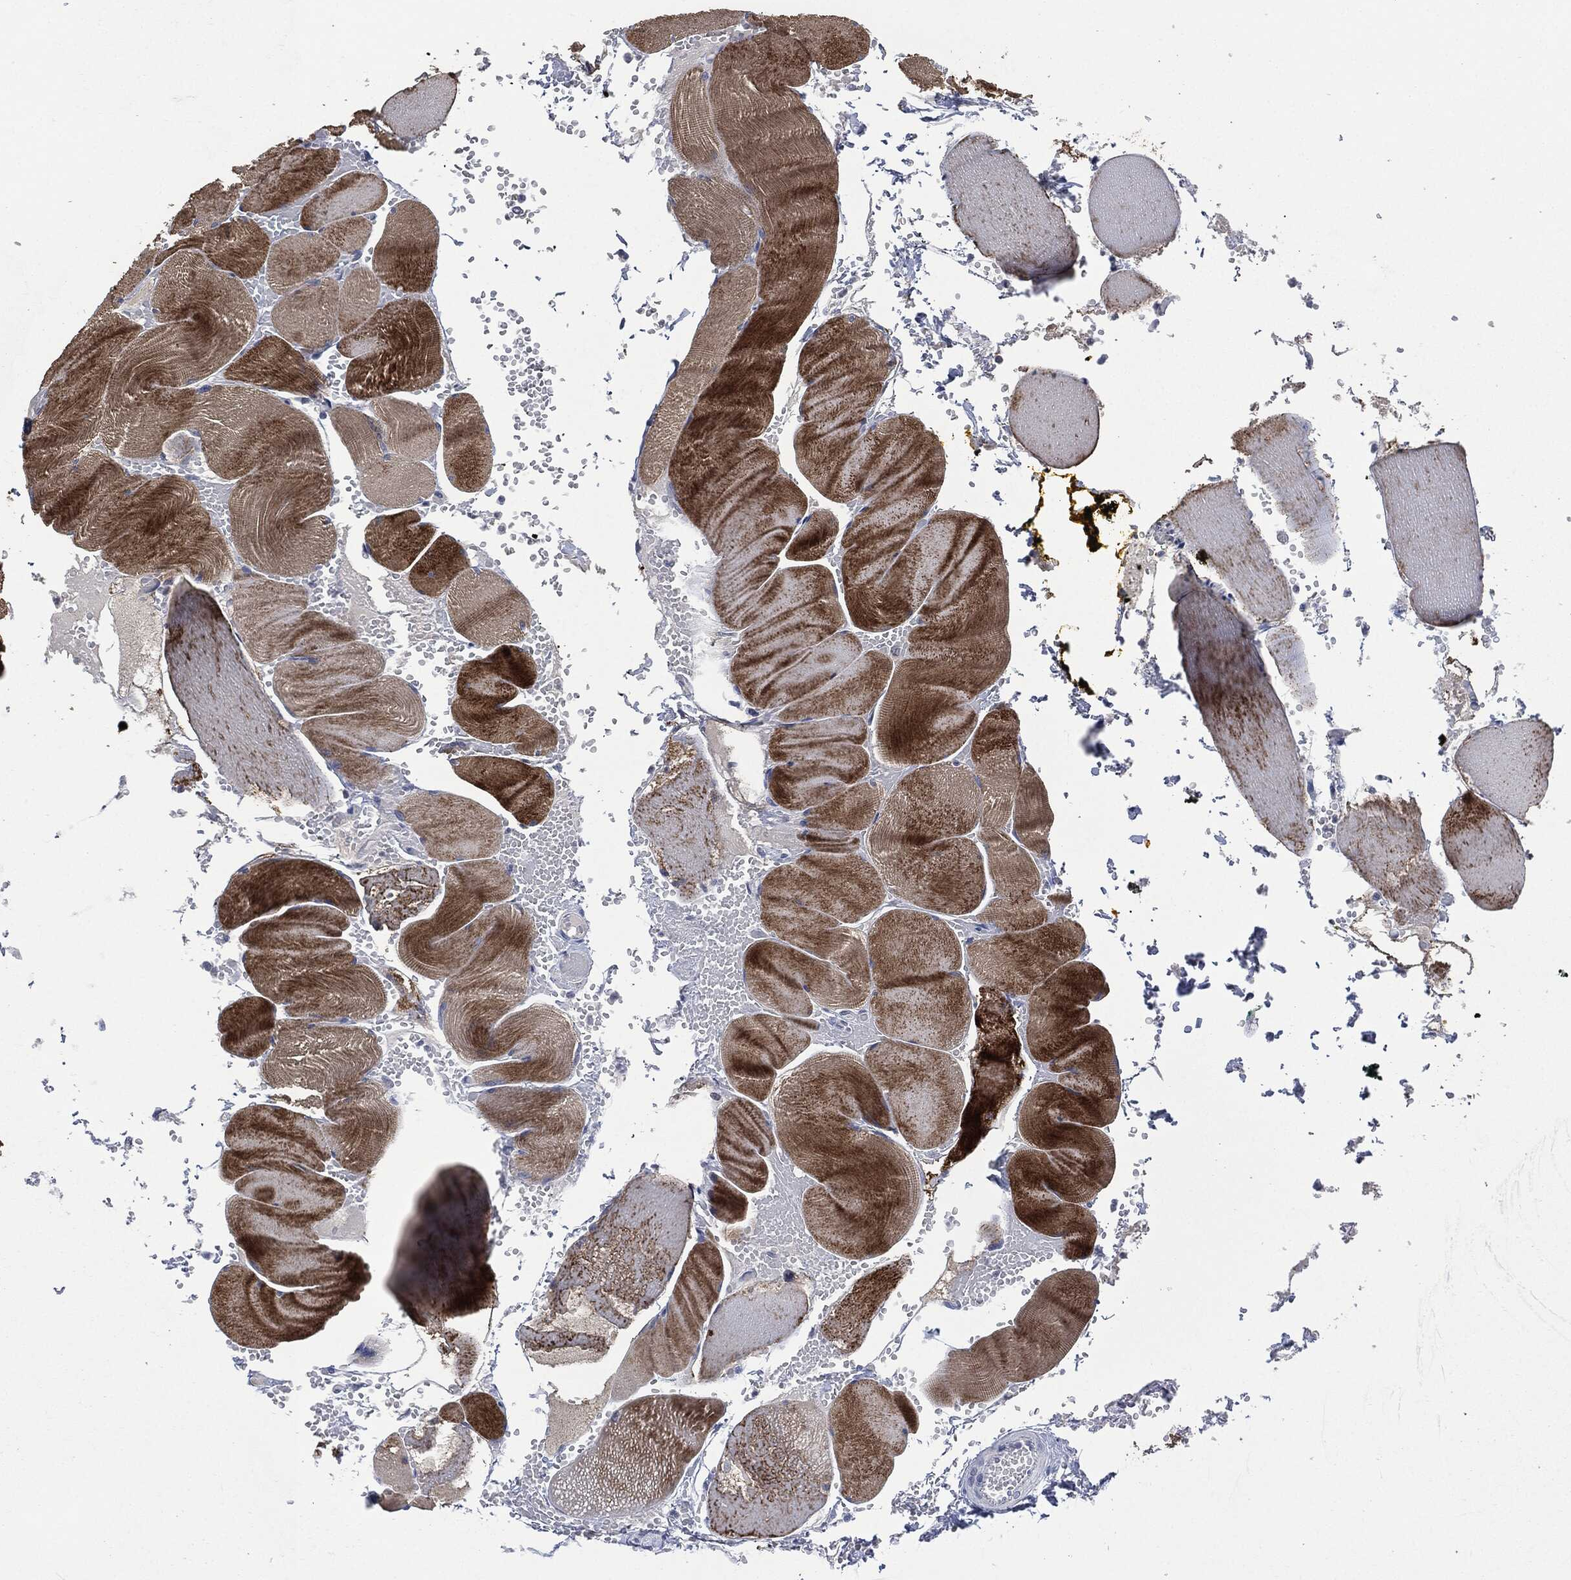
{"staining": {"intensity": "strong", "quantity": "25%-75%", "location": "cytoplasmic/membranous"}, "tissue": "skeletal muscle", "cell_type": "Myocytes", "image_type": "normal", "snomed": [{"axis": "morphology", "description": "Normal tissue, NOS"}, {"axis": "topography", "description": "Skeletal muscle"}], "caption": "High-magnification brightfield microscopy of benign skeletal muscle stained with DAB (3,3'-diaminobenzidine) (brown) and counterstained with hematoxylin (blue). myocytes exhibit strong cytoplasmic/membranous positivity is seen in about25%-75% of cells.", "gene": "IL1RN", "patient": {"sex": "male", "age": 56}}